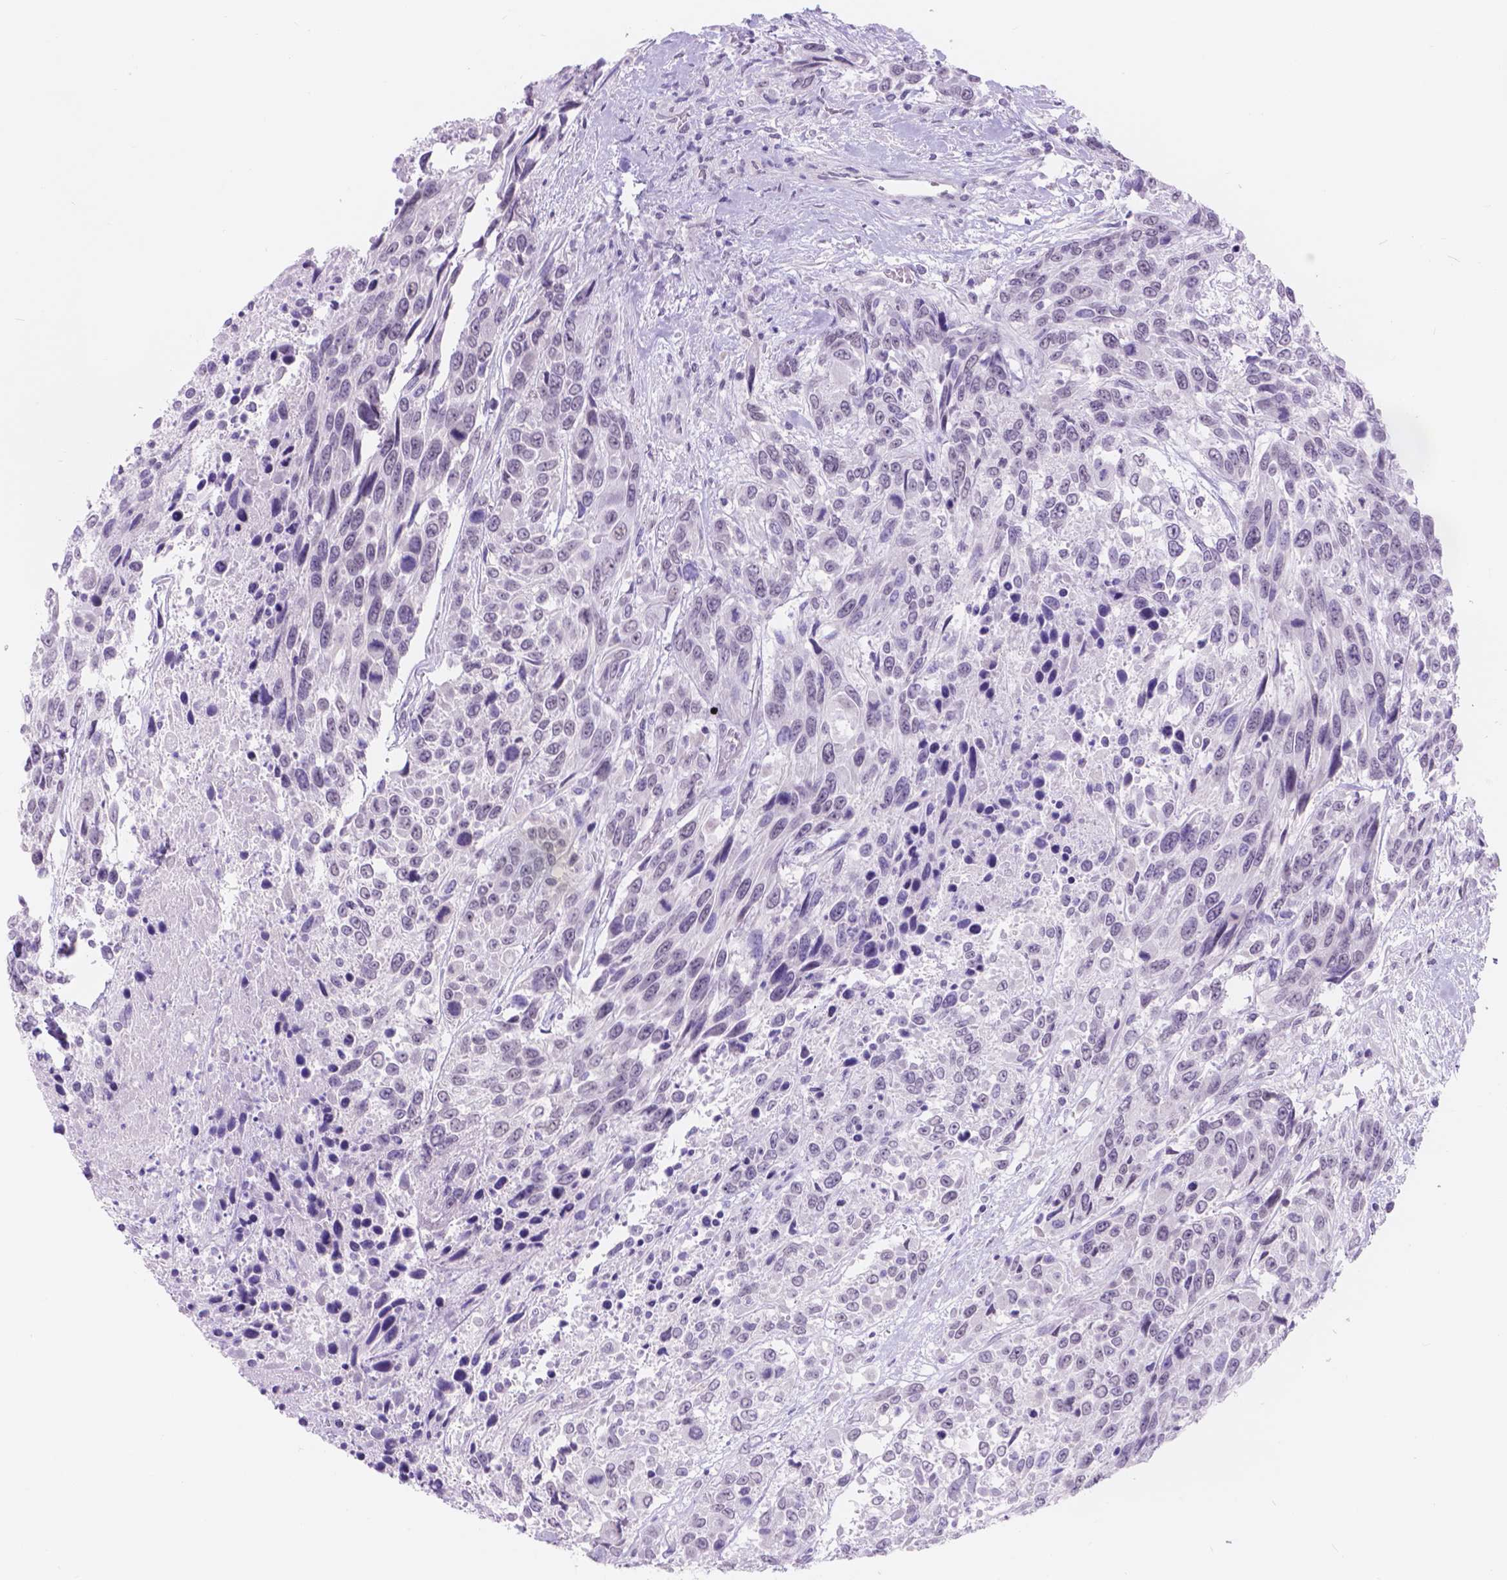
{"staining": {"intensity": "negative", "quantity": "none", "location": "none"}, "tissue": "urothelial cancer", "cell_type": "Tumor cells", "image_type": "cancer", "snomed": [{"axis": "morphology", "description": "Urothelial carcinoma, High grade"}, {"axis": "topography", "description": "Urinary bladder"}], "caption": "This image is of high-grade urothelial carcinoma stained with immunohistochemistry to label a protein in brown with the nuclei are counter-stained blue. There is no positivity in tumor cells.", "gene": "DCC", "patient": {"sex": "female", "age": 70}}